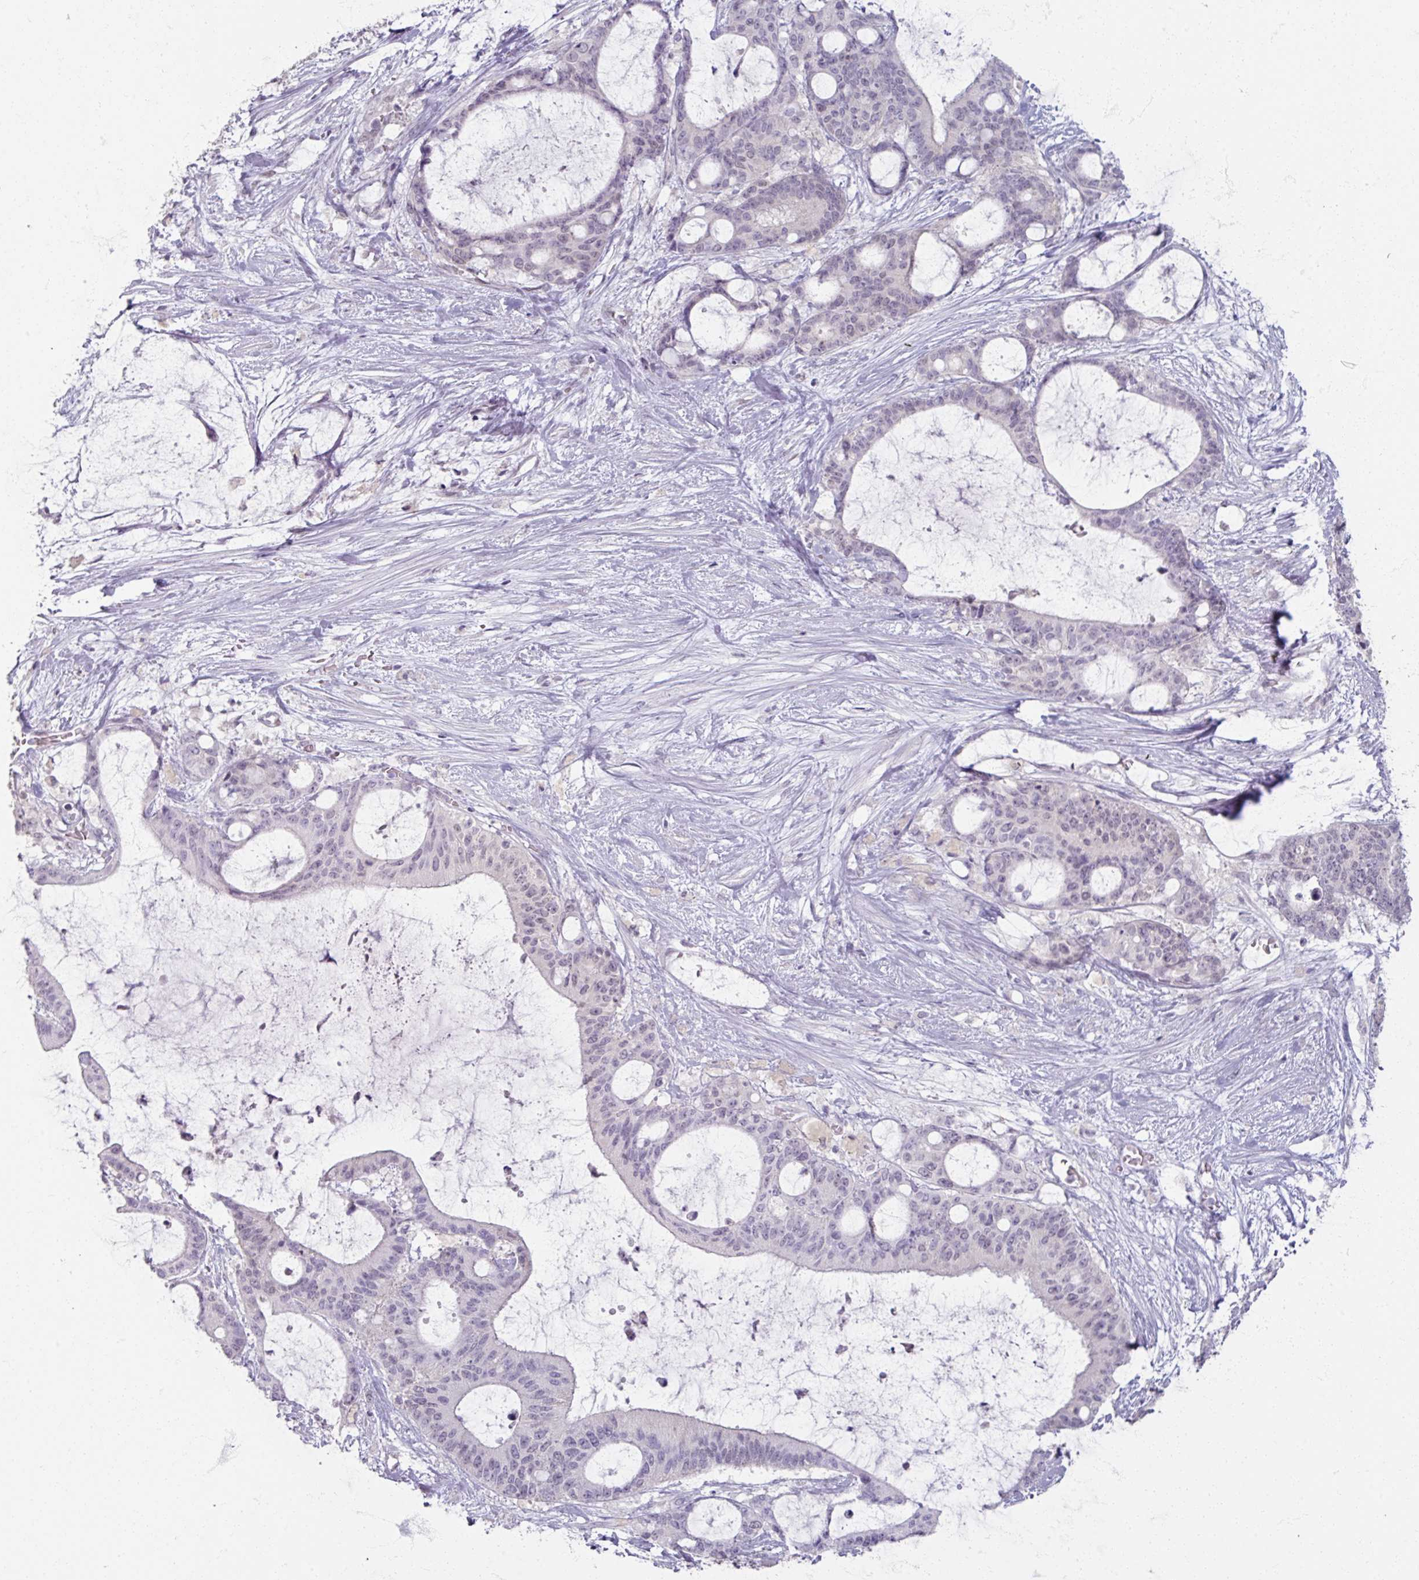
{"staining": {"intensity": "negative", "quantity": "none", "location": "none"}, "tissue": "liver cancer", "cell_type": "Tumor cells", "image_type": "cancer", "snomed": [{"axis": "morphology", "description": "Normal tissue, NOS"}, {"axis": "morphology", "description": "Cholangiocarcinoma"}, {"axis": "topography", "description": "Liver"}, {"axis": "topography", "description": "Peripheral nerve tissue"}], "caption": "DAB immunohistochemical staining of human liver cholangiocarcinoma demonstrates no significant expression in tumor cells. (DAB (3,3'-diaminobenzidine) immunohistochemistry (IHC) visualized using brightfield microscopy, high magnification).", "gene": "SOX11", "patient": {"sex": "female", "age": 73}}